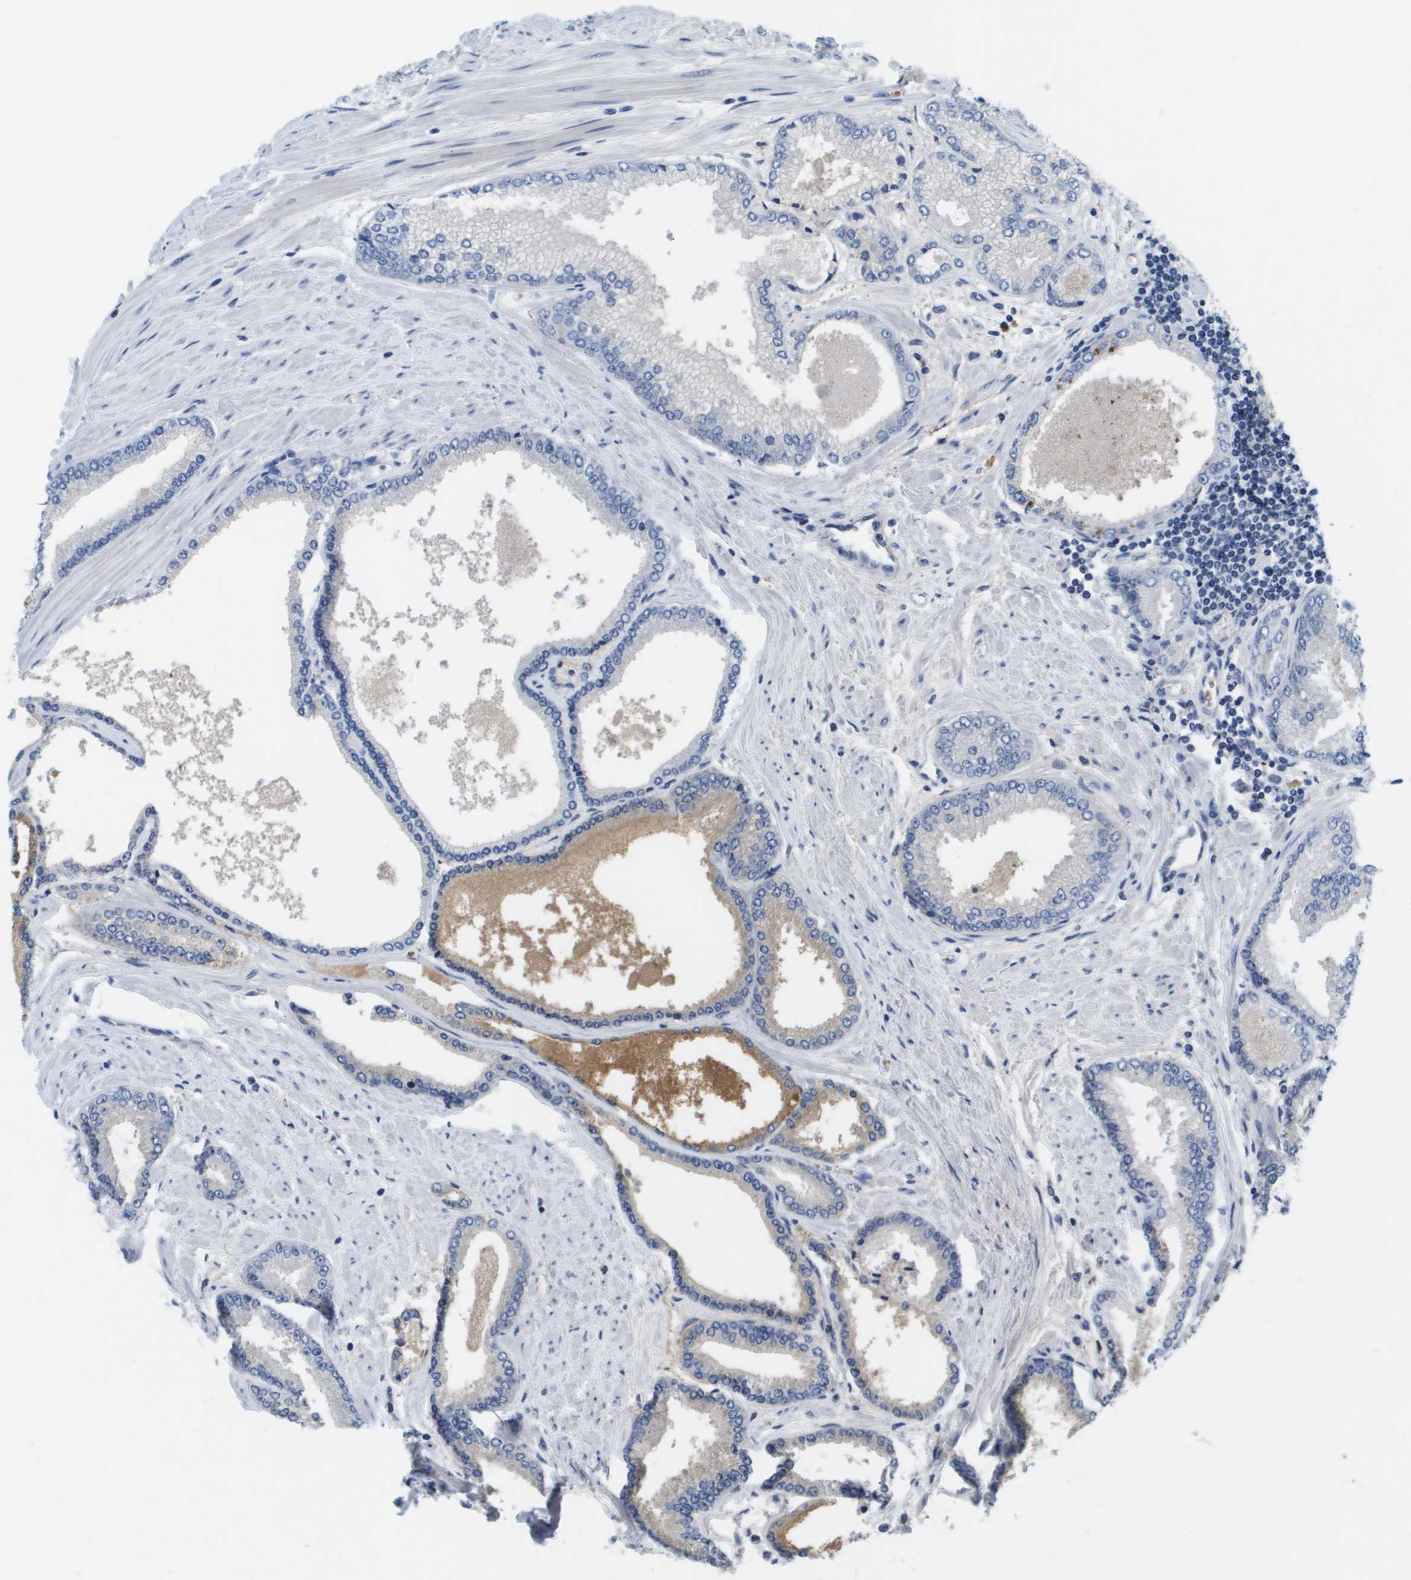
{"staining": {"intensity": "weak", "quantity": "<25%", "location": "cytoplasmic/membranous"}, "tissue": "prostate cancer", "cell_type": "Tumor cells", "image_type": "cancer", "snomed": [{"axis": "morphology", "description": "Adenocarcinoma, High grade"}, {"axis": "topography", "description": "Prostate"}], "caption": "Immunohistochemistry micrograph of neoplastic tissue: prostate cancer (adenocarcinoma (high-grade)) stained with DAB displays no significant protein expression in tumor cells.", "gene": "LIPG", "patient": {"sex": "male", "age": 61}}